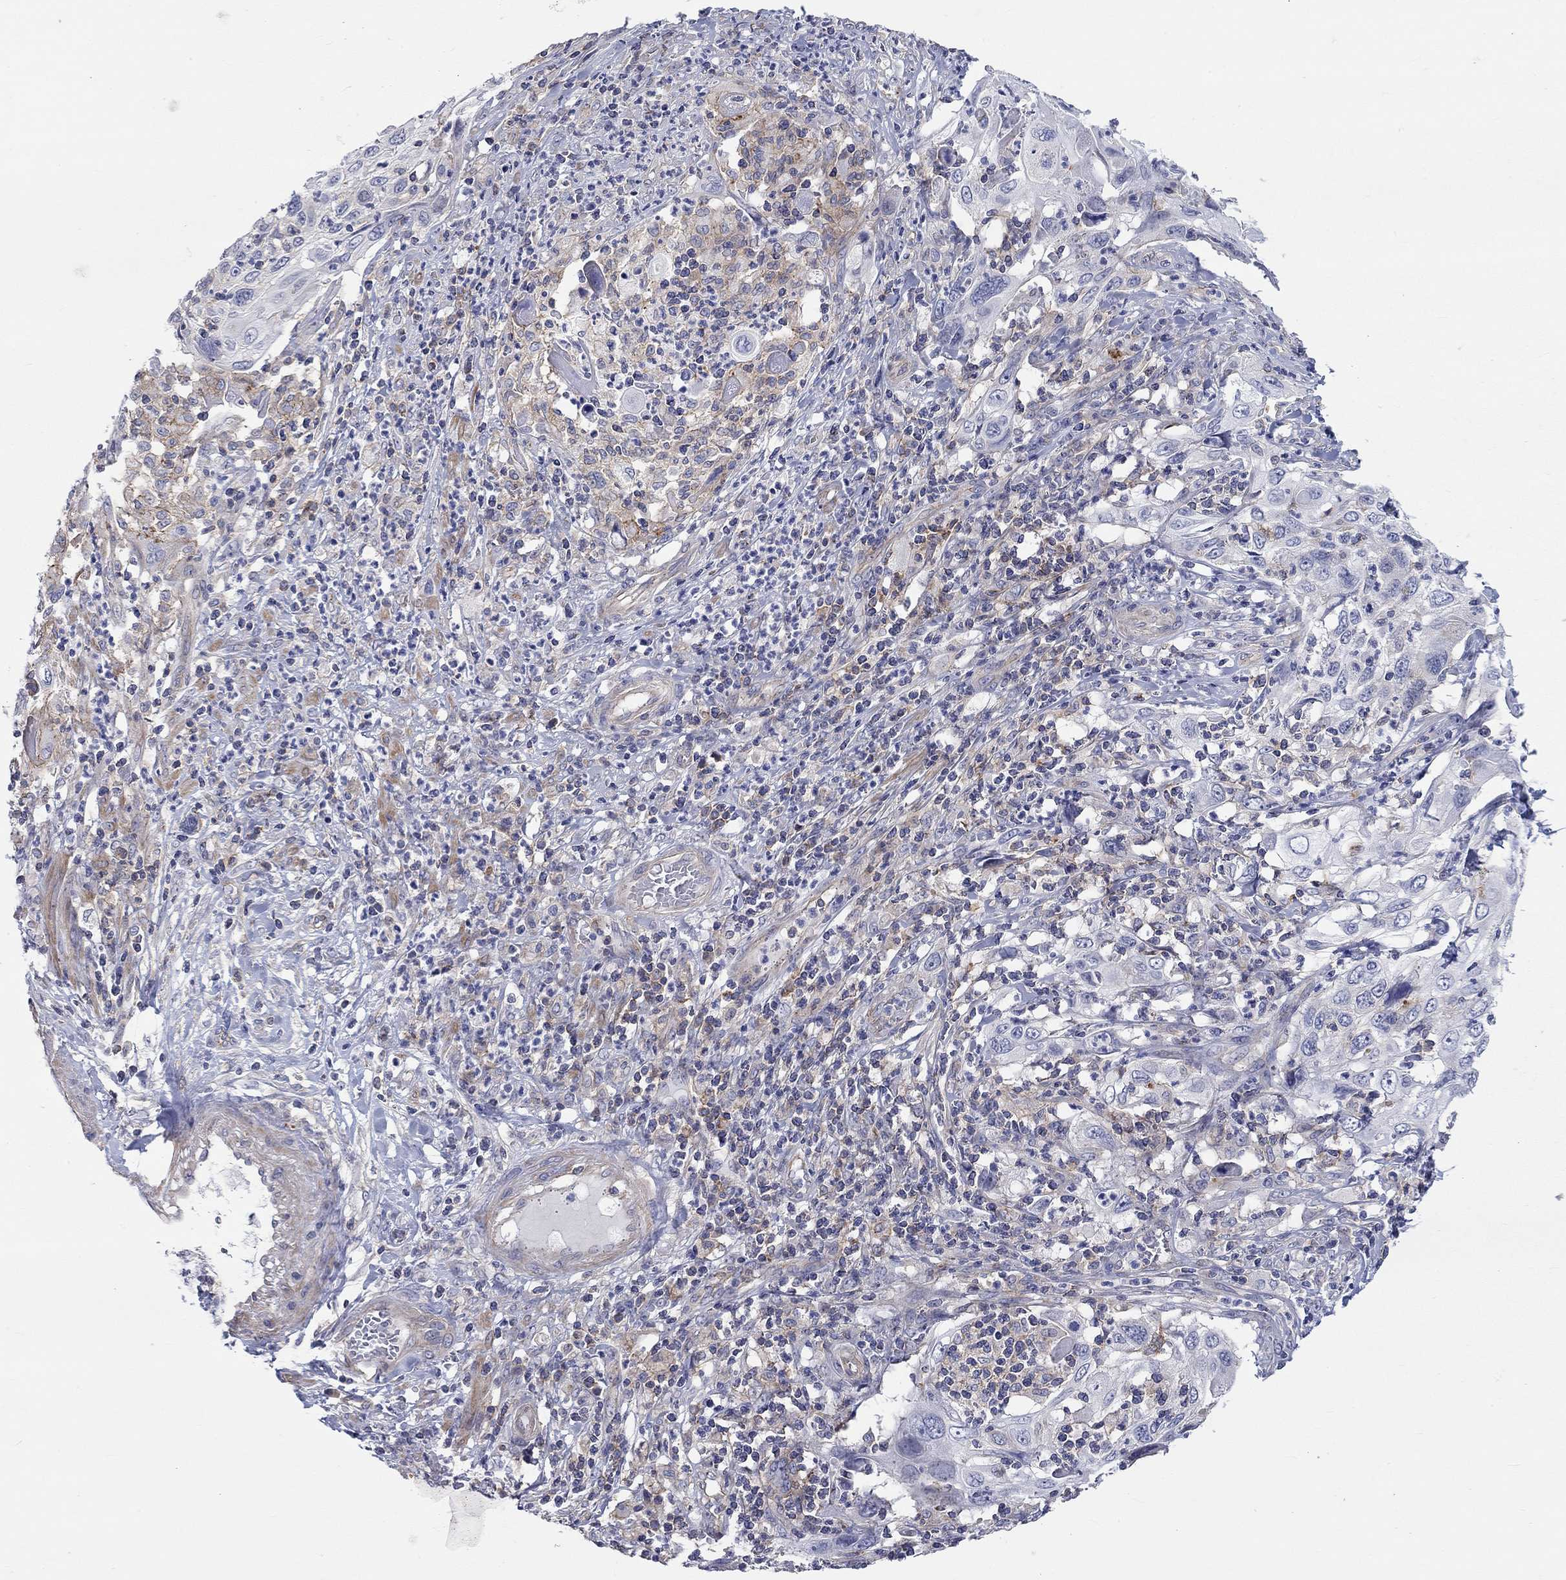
{"staining": {"intensity": "moderate", "quantity": "<25%", "location": "cytoplasmic/membranous"}, "tissue": "cervical cancer", "cell_type": "Tumor cells", "image_type": "cancer", "snomed": [{"axis": "morphology", "description": "Squamous cell carcinoma, NOS"}, {"axis": "topography", "description": "Cervix"}], "caption": "High-power microscopy captured an immunohistochemistry image of cervical cancer, revealing moderate cytoplasmic/membranous positivity in approximately <25% of tumor cells.", "gene": "PCDHGA10", "patient": {"sex": "female", "age": 70}}